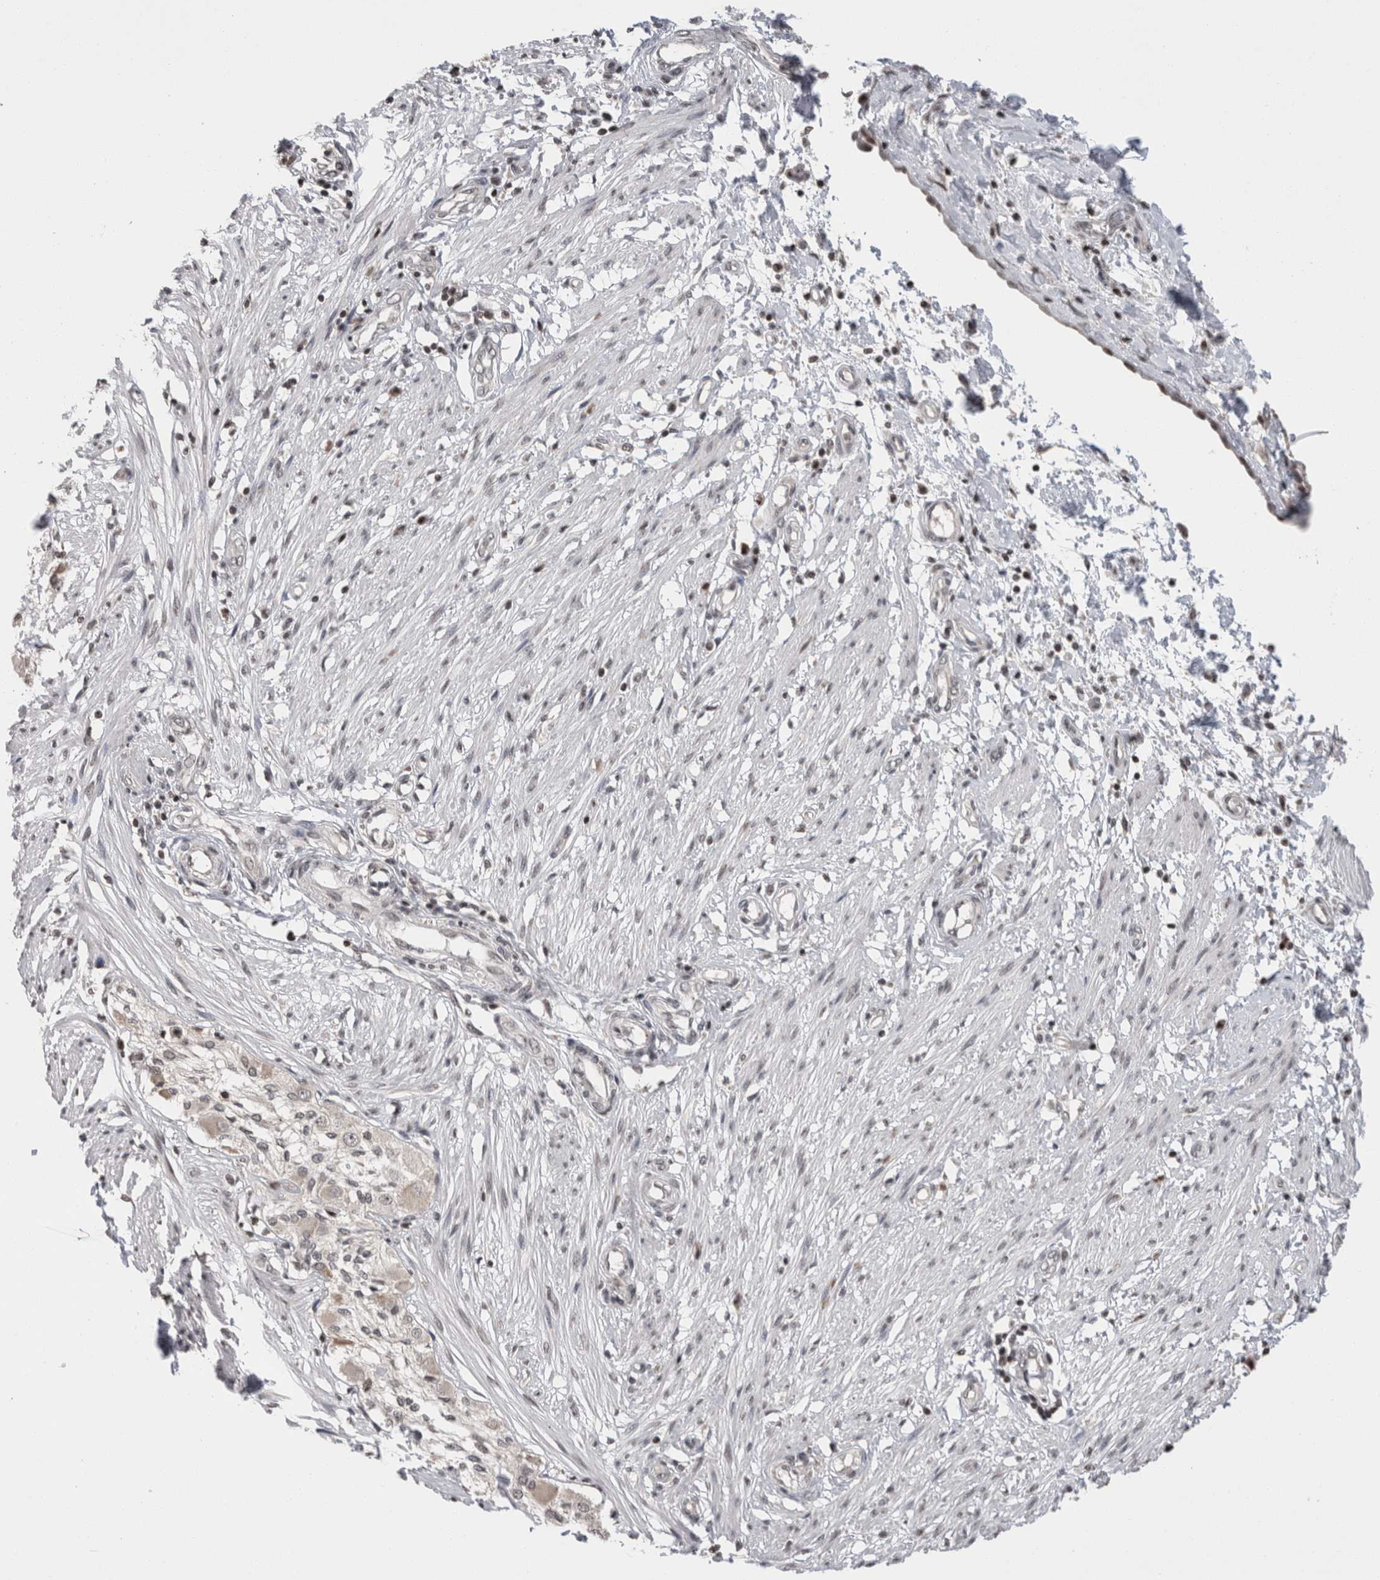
{"staining": {"intensity": "weak", "quantity": "25%-75%", "location": "nuclear"}, "tissue": "smooth muscle", "cell_type": "Smooth muscle cells", "image_type": "normal", "snomed": [{"axis": "morphology", "description": "Normal tissue, NOS"}, {"axis": "morphology", "description": "Adenocarcinoma, NOS"}, {"axis": "topography", "description": "Smooth muscle"}, {"axis": "topography", "description": "Colon"}], "caption": "IHC staining of normal smooth muscle, which displays low levels of weak nuclear staining in approximately 25%-75% of smooth muscle cells indicating weak nuclear protein expression. The staining was performed using DAB (3,3'-diaminobenzidine) (brown) for protein detection and nuclei were counterstained in hematoxylin (blue).", "gene": "ZBTB11", "patient": {"sex": "male", "age": 14}}